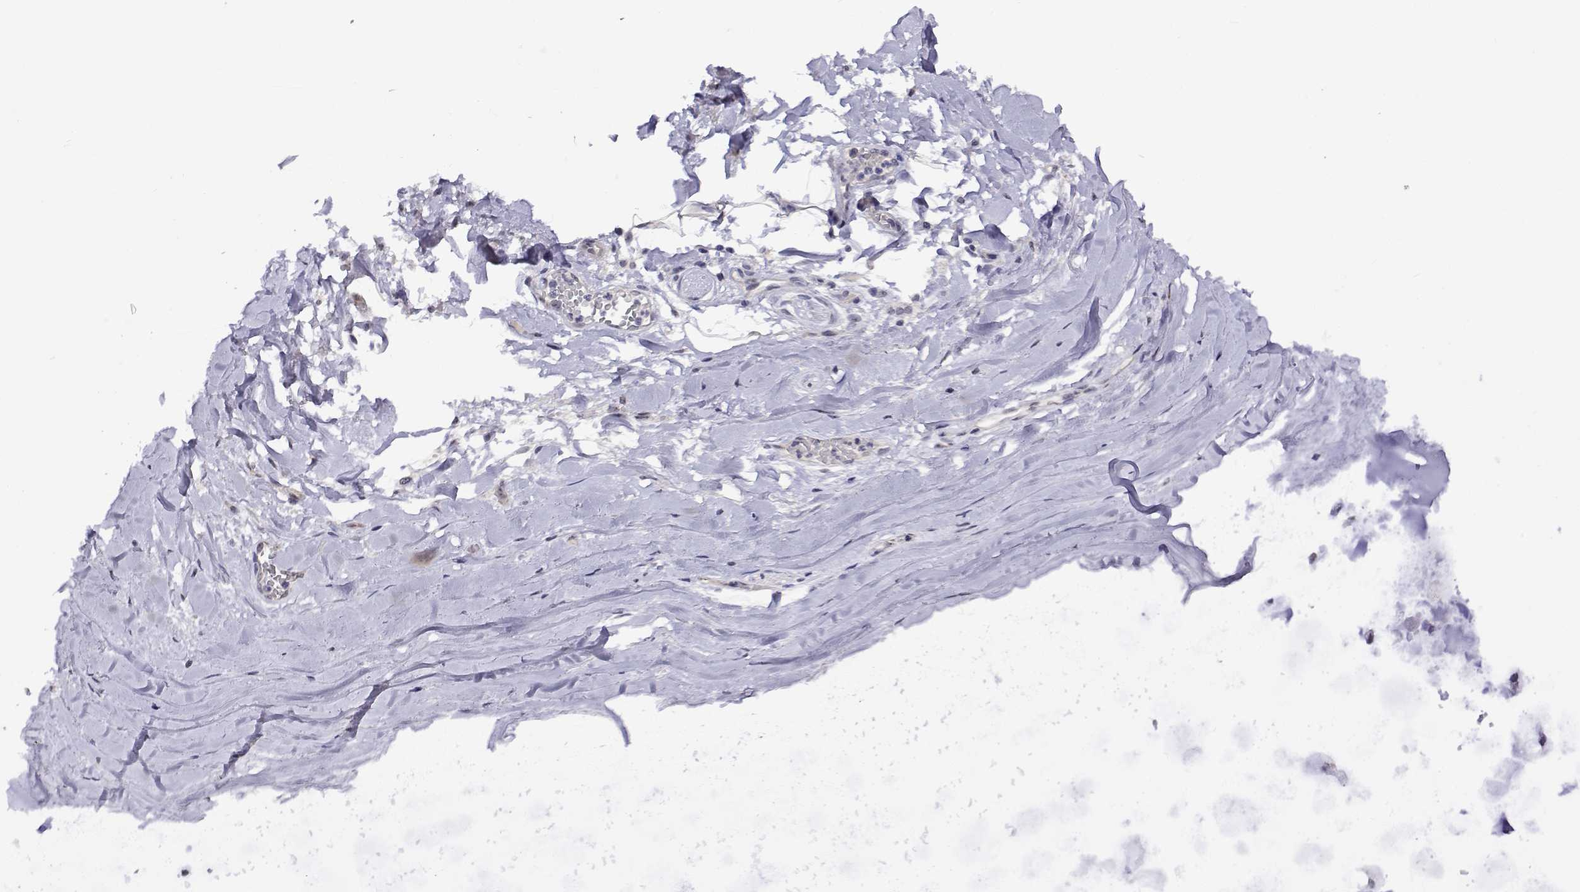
{"staining": {"intensity": "negative", "quantity": "none", "location": "none"}, "tissue": "soft tissue", "cell_type": "Fibroblasts", "image_type": "normal", "snomed": [{"axis": "morphology", "description": "Normal tissue, NOS"}, {"axis": "topography", "description": "Cartilage tissue"}, {"axis": "topography", "description": "Nasopharynx"}, {"axis": "topography", "description": "Thyroid gland"}], "caption": "Immunohistochemical staining of normal soft tissue shows no significant staining in fibroblasts.", "gene": "NHP2", "patient": {"sex": "male", "age": 63}}